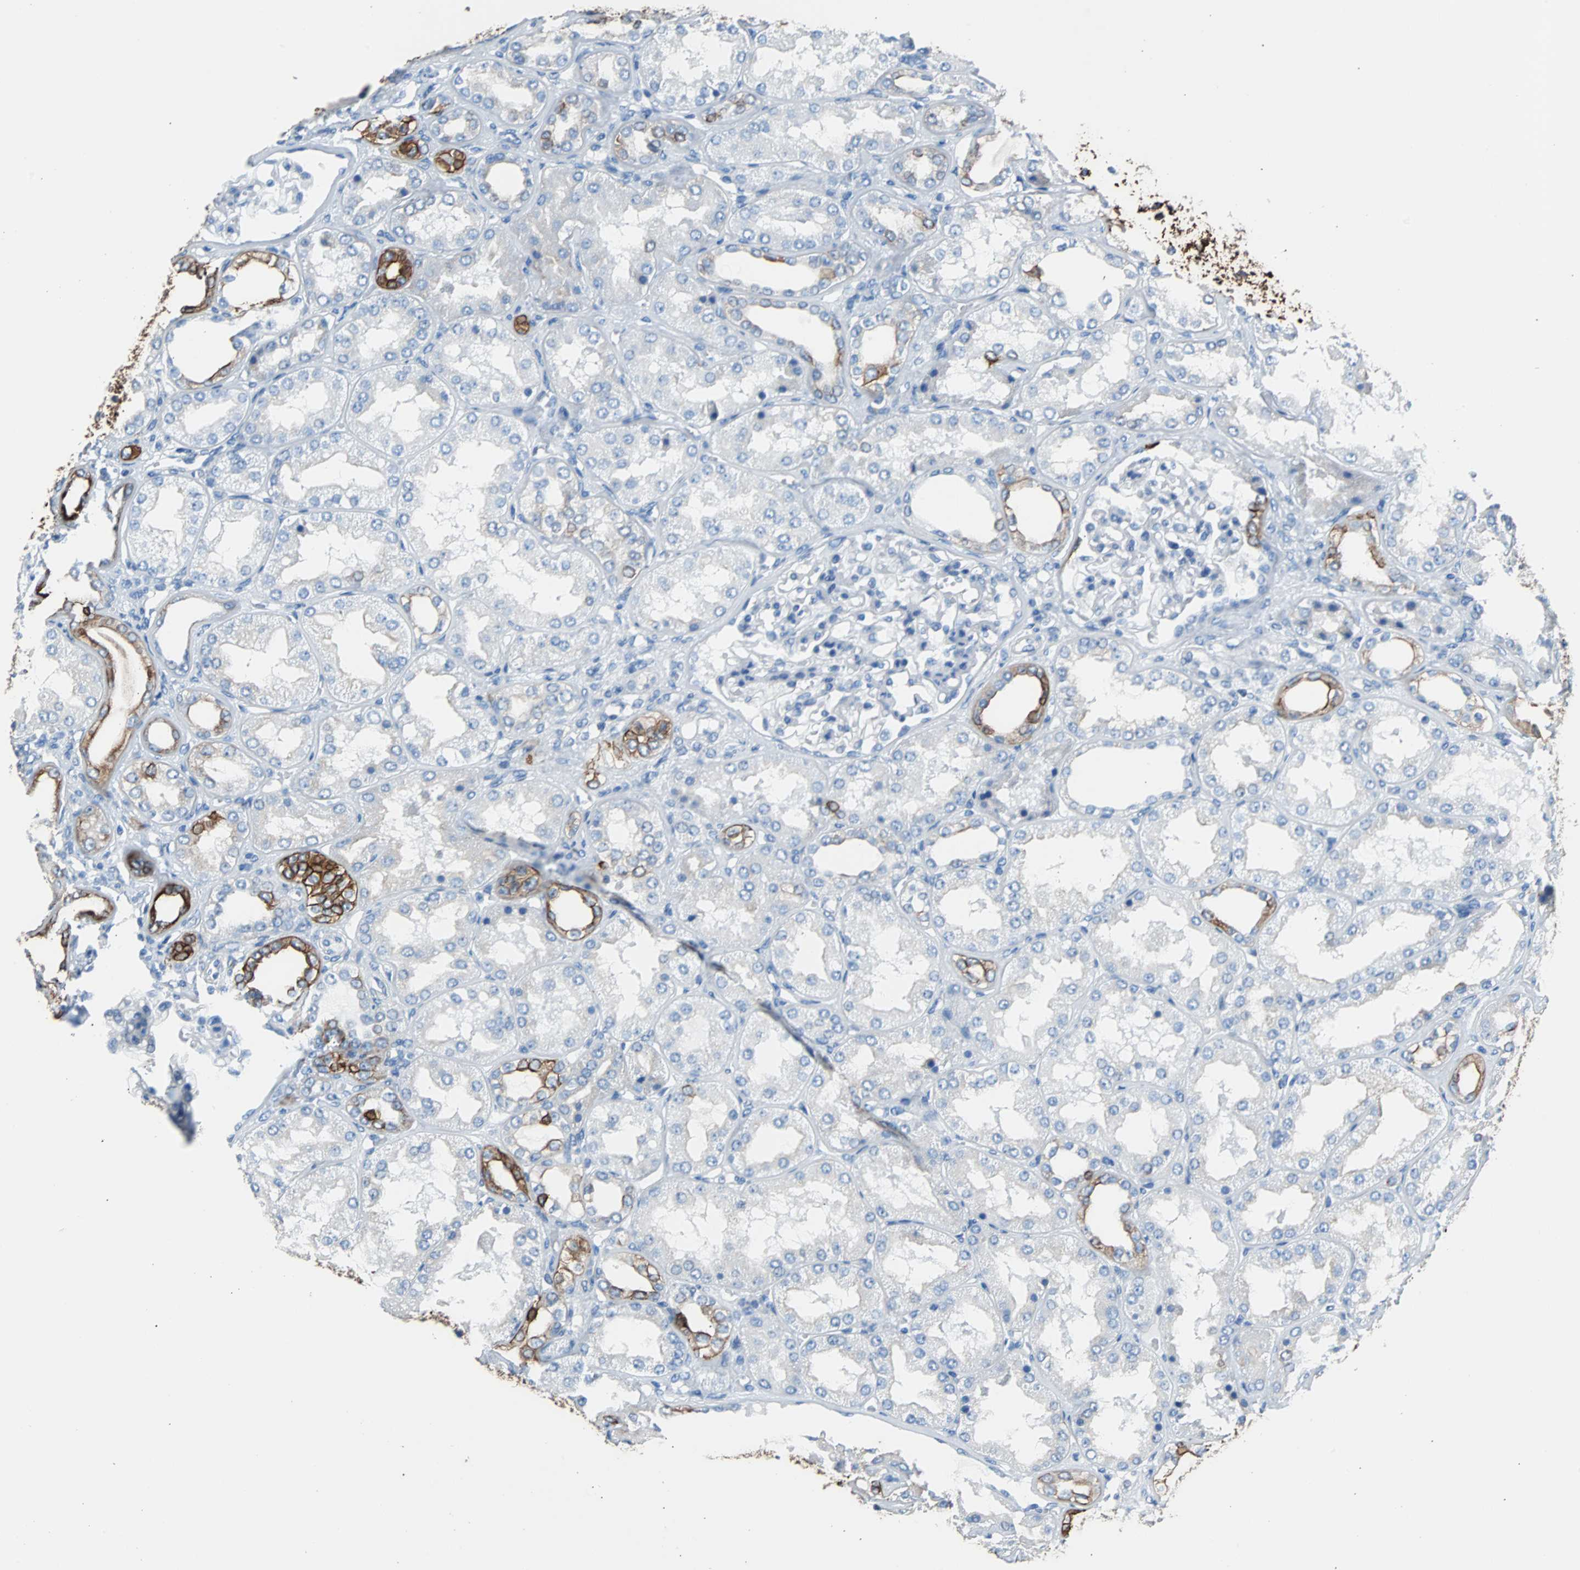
{"staining": {"intensity": "negative", "quantity": "none", "location": "none"}, "tissue": "kidney", "cell_type": "Cells in glomeruli", "image_type": "normal", "snomed": [{"axis": "morphology", "description": "Normal tissue, NOS"}, {"axis": "topography", "description": "Kidney"}], "caption": "This is a micrograph of immunohistochemistry (IHC) staining of normal kidney, which shows no staining in cells in glomeruli.", "gene": "KRT7", "patient": {"sex": "female", "age": 56}}